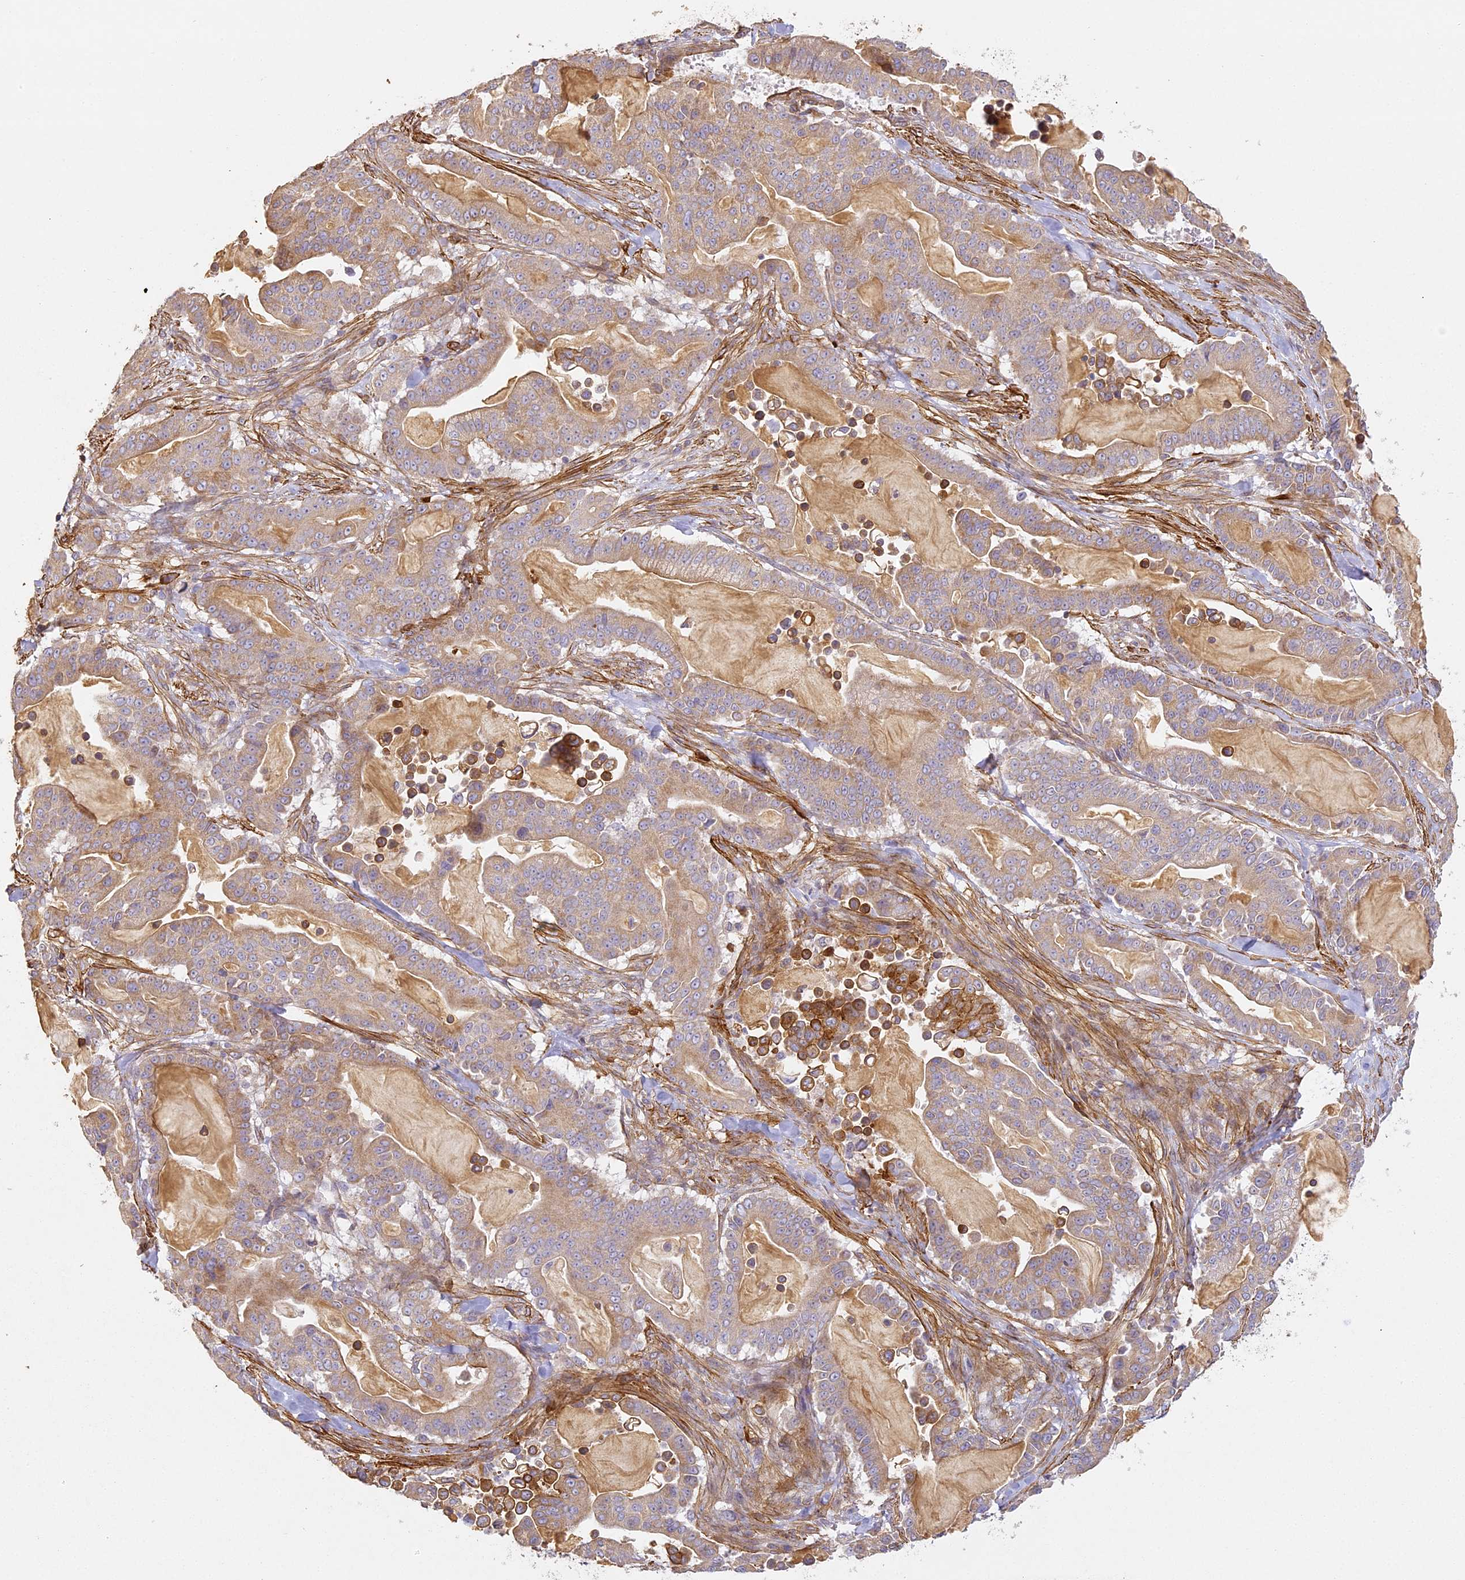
{"staining": {"intensity": "weak", "quantity": ">75%", "location": "cytoplasmic/membranous"}, "tissue": "pancreatic cancer", "cell_type": "Tumor cells", "image_type": "cancer", "snomed": [{"axis": "morphology", "description": "Adenocarcinoma, NOS"}, {"axis": "topography", "description": "Pancreas"}], "caption": "Protein staining of pancreatic cancer (adenocarcinoma) tissue displays weak cytoplasmic/membranous expression in approximately >75% of tumor cells. (DAB (3,3'-diaminobenzidine) IHC with brightfield microscopy, high magnification).", "gene": "MED28", "patient": {"sex": "male", "age": 63}}